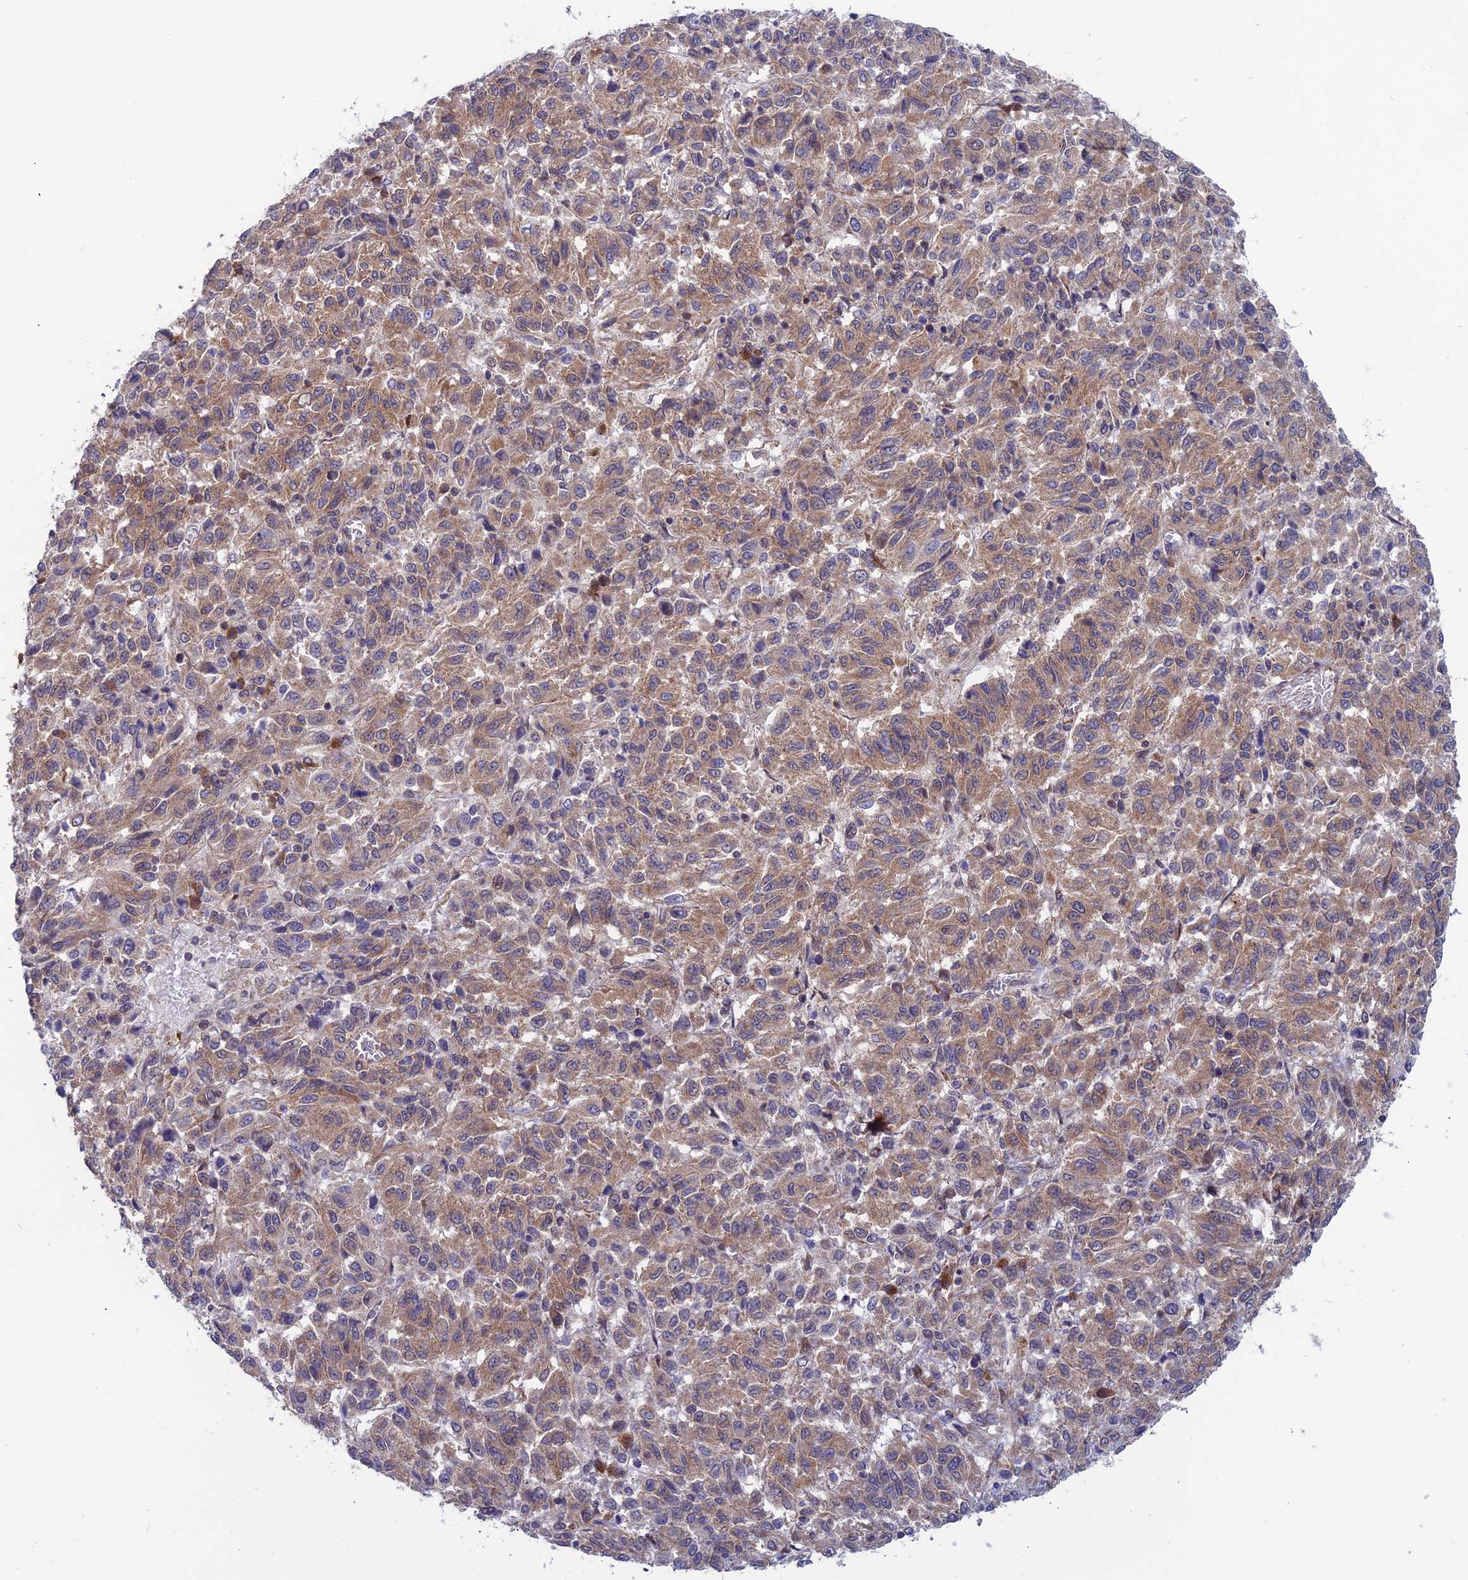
{"staining": {"intensity": "moderate", "quantity": ">75%", "location": "cytoplasmic/membranous"}, "tissue": "melanoma", "cell_type": "Tumor cells", "image_type": "cancer", "snomed": [{"axis": "morphology", "description": "Malignant melanoma, Metastatic site"}, {"axis": "topography", "description": "Lung"}], "caption": "Melanoma was stained to show a protein in brown. There is medium levels of moderate cytoplasmic/membranous positivity in approximately >75% of tumor cells.", "gene": "IGBP1", "patient": {"sex": "male", "age": 64}}